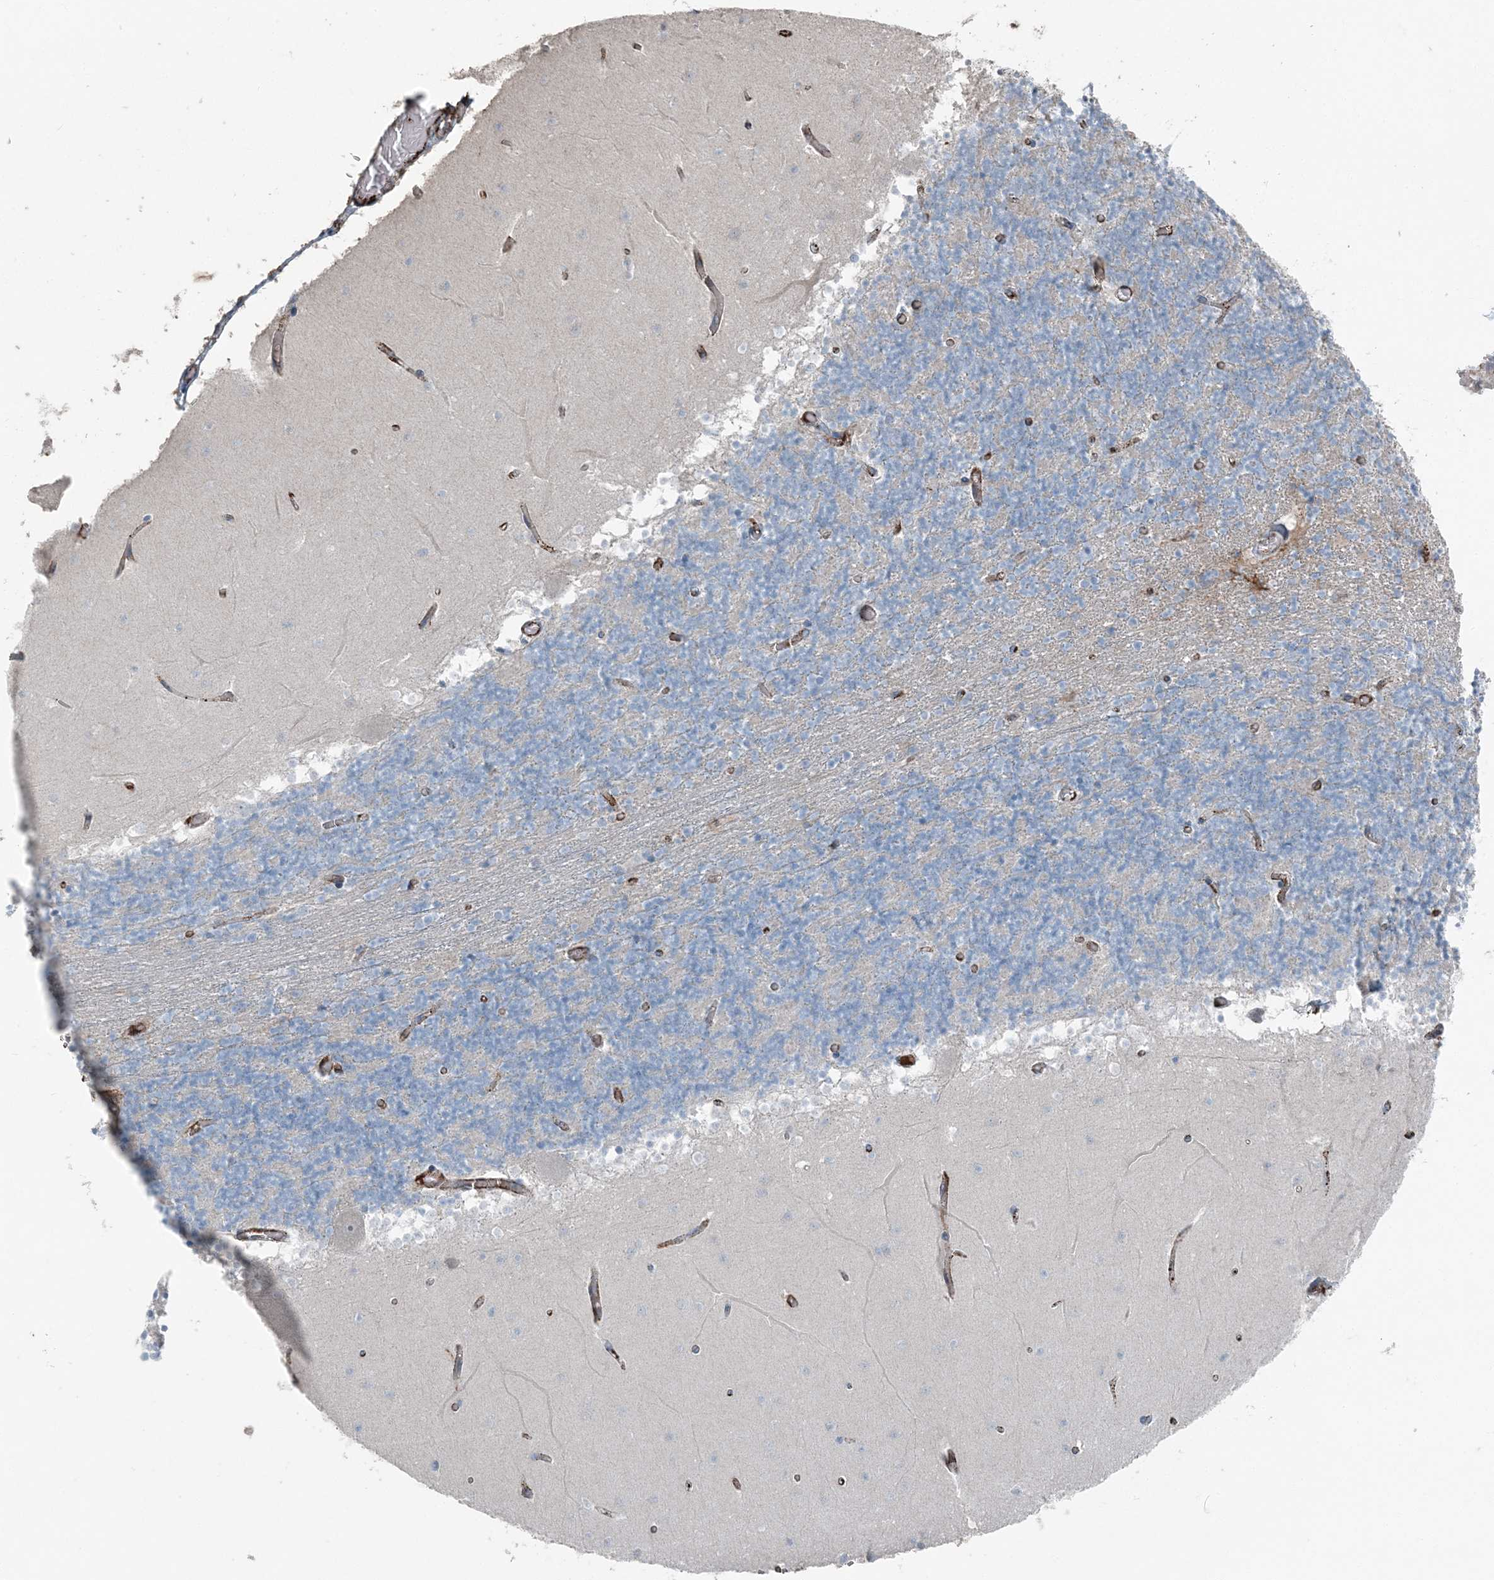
{"staining": {"intensity": "negative", "quantity": "none", "location": "none"}, "tissue": "cerebellum", "cell_type": "Cells in granular layer", "image_type": "normal", "snomed": [{"axis": "morphology", "description": "Normal tissue, NOS"}, {"axis": "topography", "description": "Cerebellum"}], "caption": "Cerebellum stained for a protein using immunohistochemistry shows no positivity cells in granular layer.", "gene": "ELOVL7", "patient": {"sex": "female", "age": 28}}